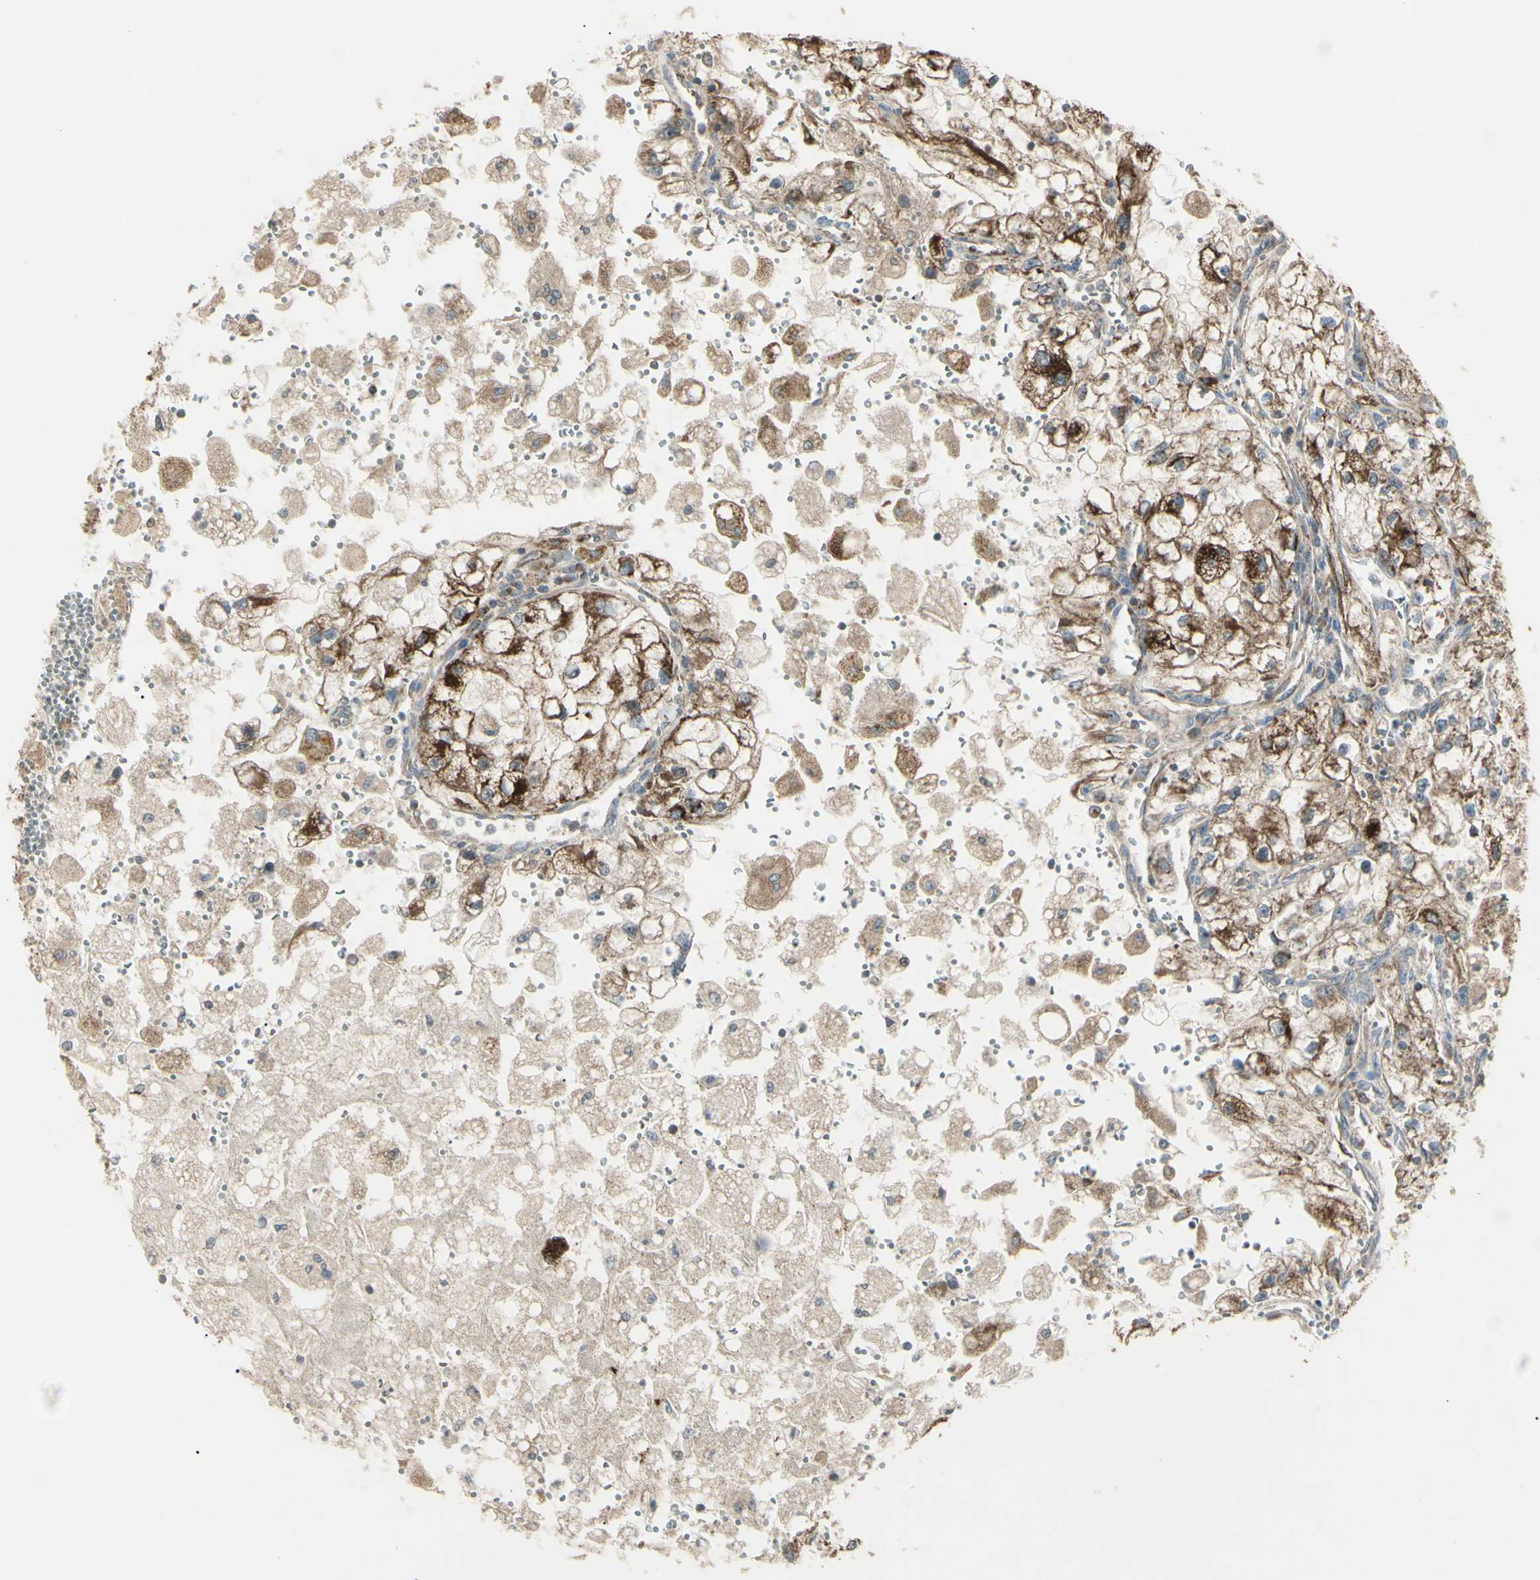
{"staining": {"intensity": "moderate", "quantity": ">75%", "location": "cytoplasmic/membranous"}, "tissue": "renal cancer", "cell_type": "Tumor cells", "image_type": "cancer", "snomed": [{"axis": "morphology", "description": "Adenocarcinoma, NOS"}, {"axis": "topography", "description": "Kidney"}], "caption": "Protein expression analysis of adenocarcinoma (renal) reveals moderate cytoplasmic/membranous staining in about >75% of tumor cells.", "gene": "CYB5R1", "patient": {"sex": "female", "age": 70}}